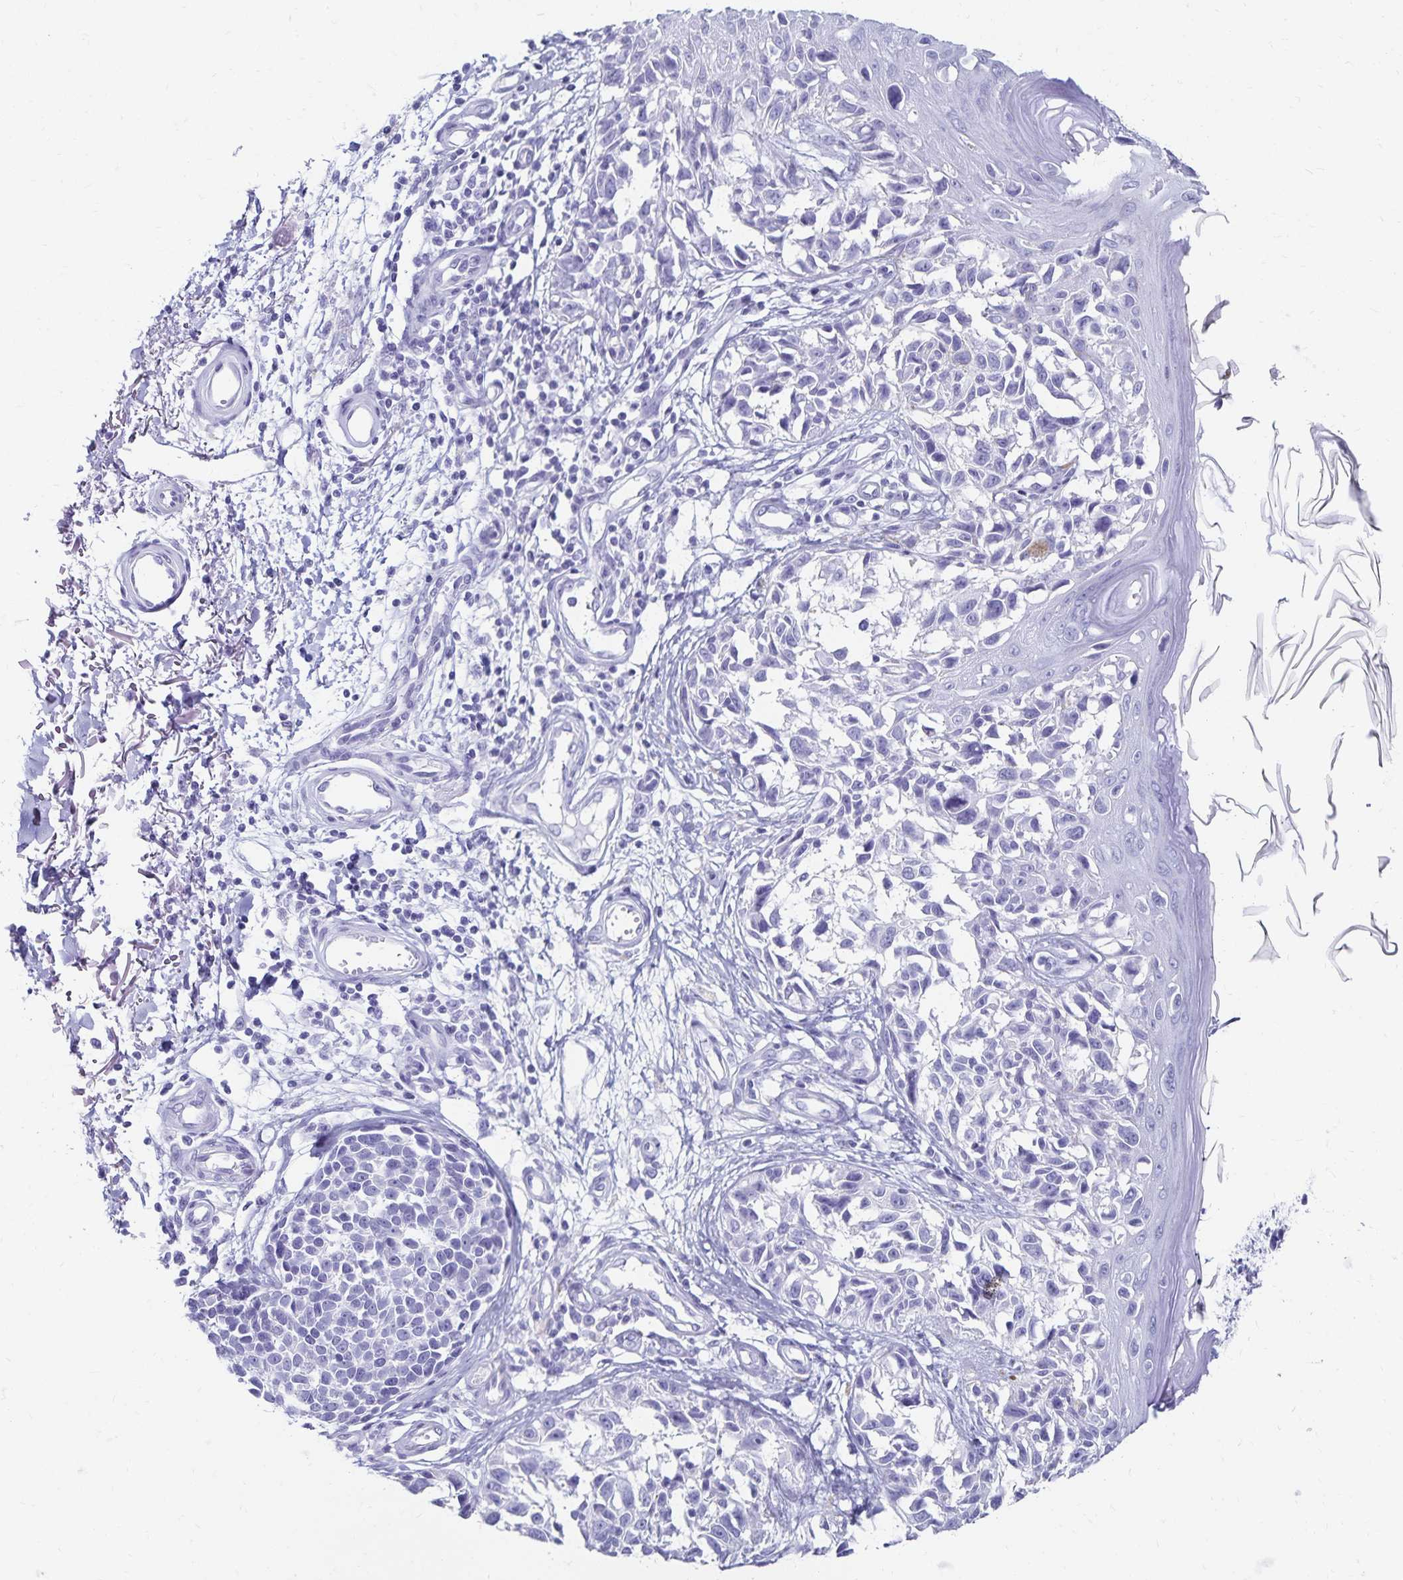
{"staining": {"intensity": "negative", "quantity": "none", "location": "none"}, "tissue": "melanoma", "cell_type": "Tumor cells", "image_type": "cancer", "snomed": [{"axis": "morphology", "description": "Malignant melanoma, NOS"}, {"axis": "topography", "description": "Skin"}], "caption": "The photomicrograph shows no staining of tumor cells in melanoma. (Immunohistochemistry, brightfield microscopy, high magnification).", "gene": "GIP", "patient": {"sex": "male", "age": 73}}